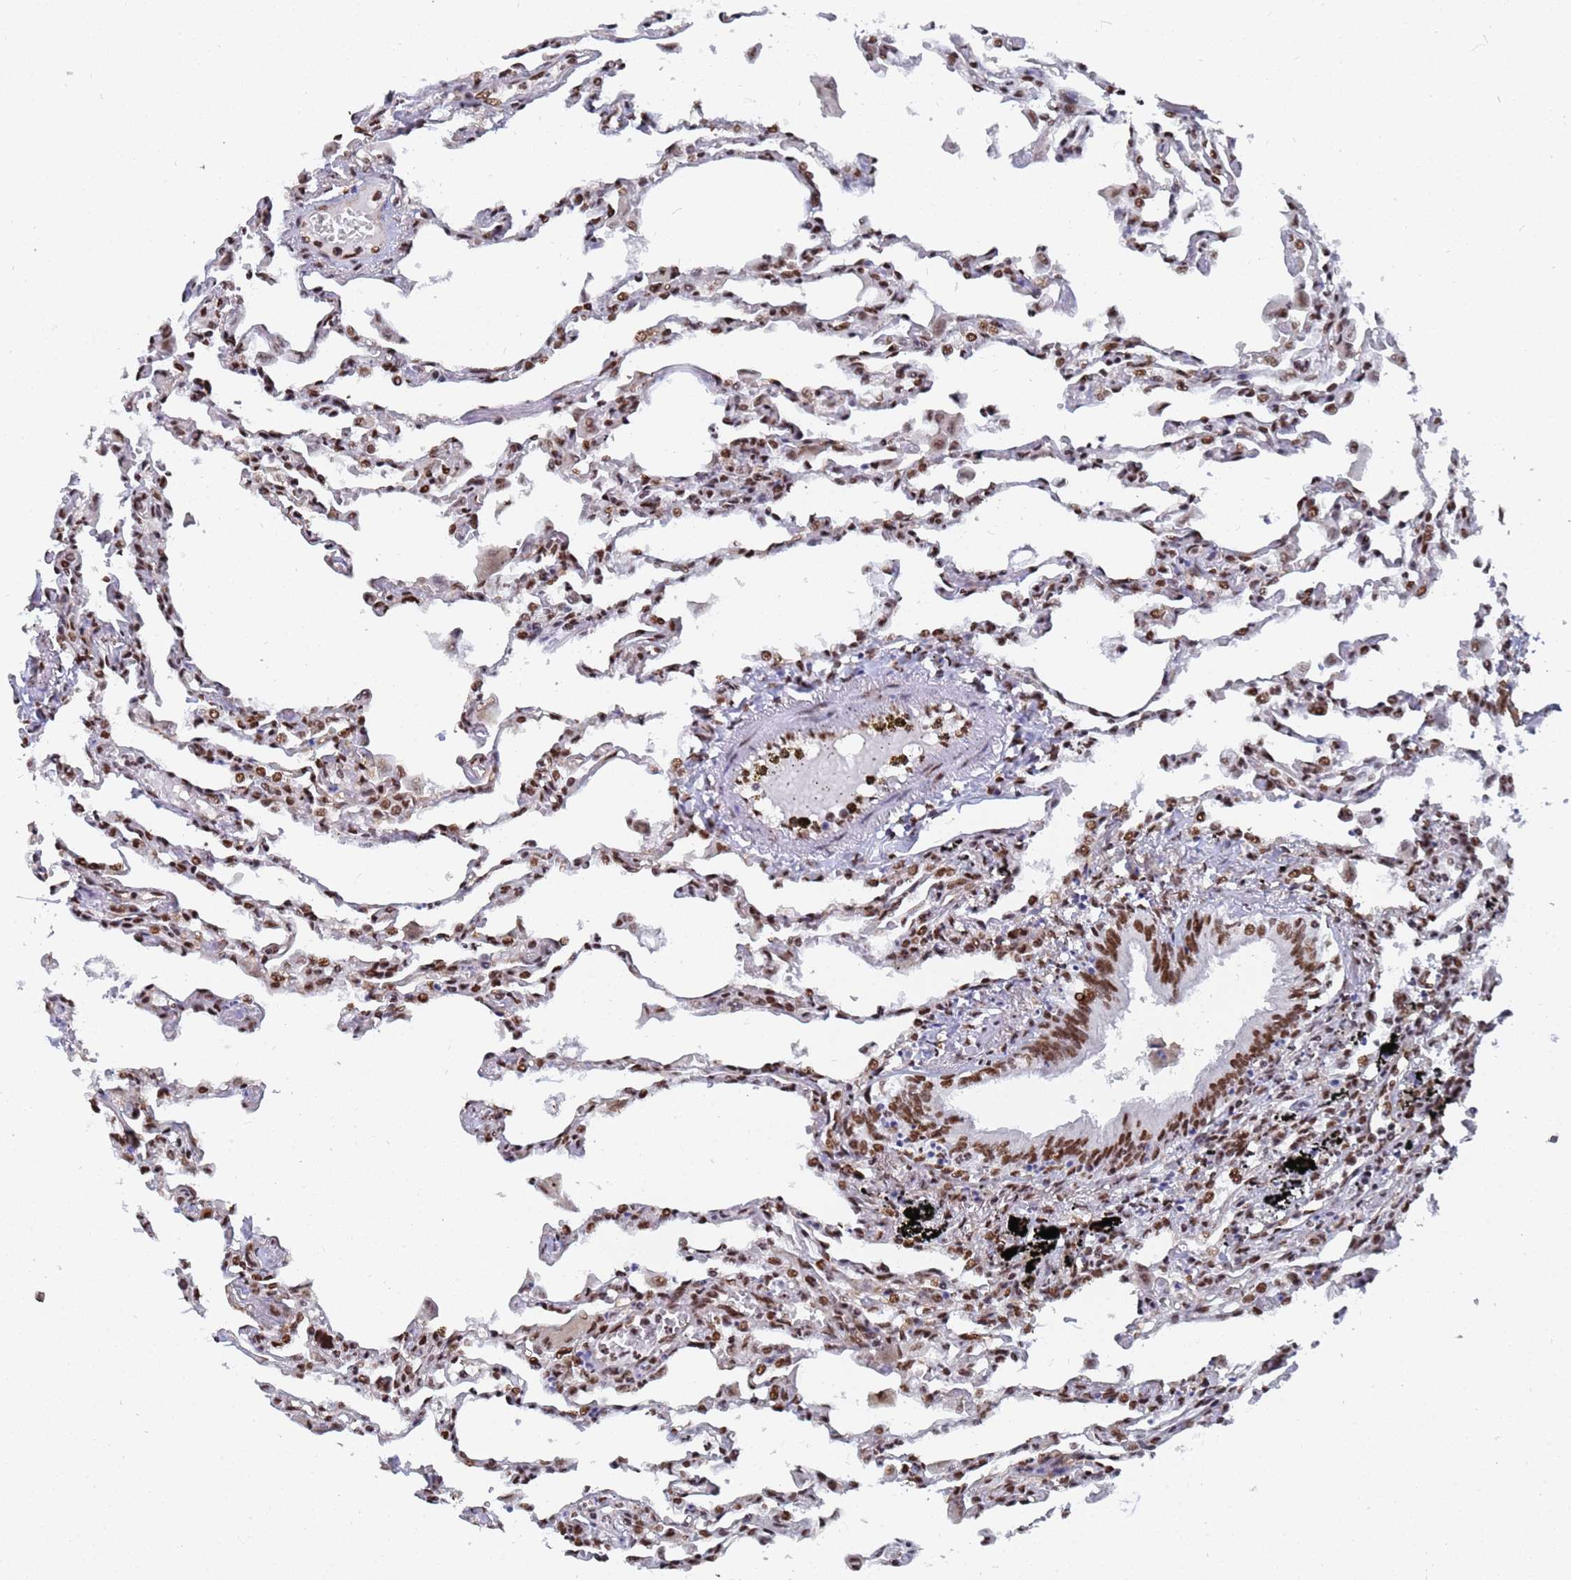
{"staining": {"intensity": "moderate", "quantity": ">75%", "location": "nuclear"}, "tissue": "lung", "cell_type": "Alveolar cells", "image_type": "normal", "snomed": [{"axis": "morphology", "description": "Normal tissue, NOS"}, {"axis": "topography", "description": "Bronchus"}, {"axis": "topography", "description": "Lung"}], "caption": "This micrograph reveals immunohistochemistry staining of benign lung, with medium moderate nuclear positivity in approximately >75% of alveolar cells.", "gene": "RAVER2", "patient": {"sex": "female", "age": 49}}